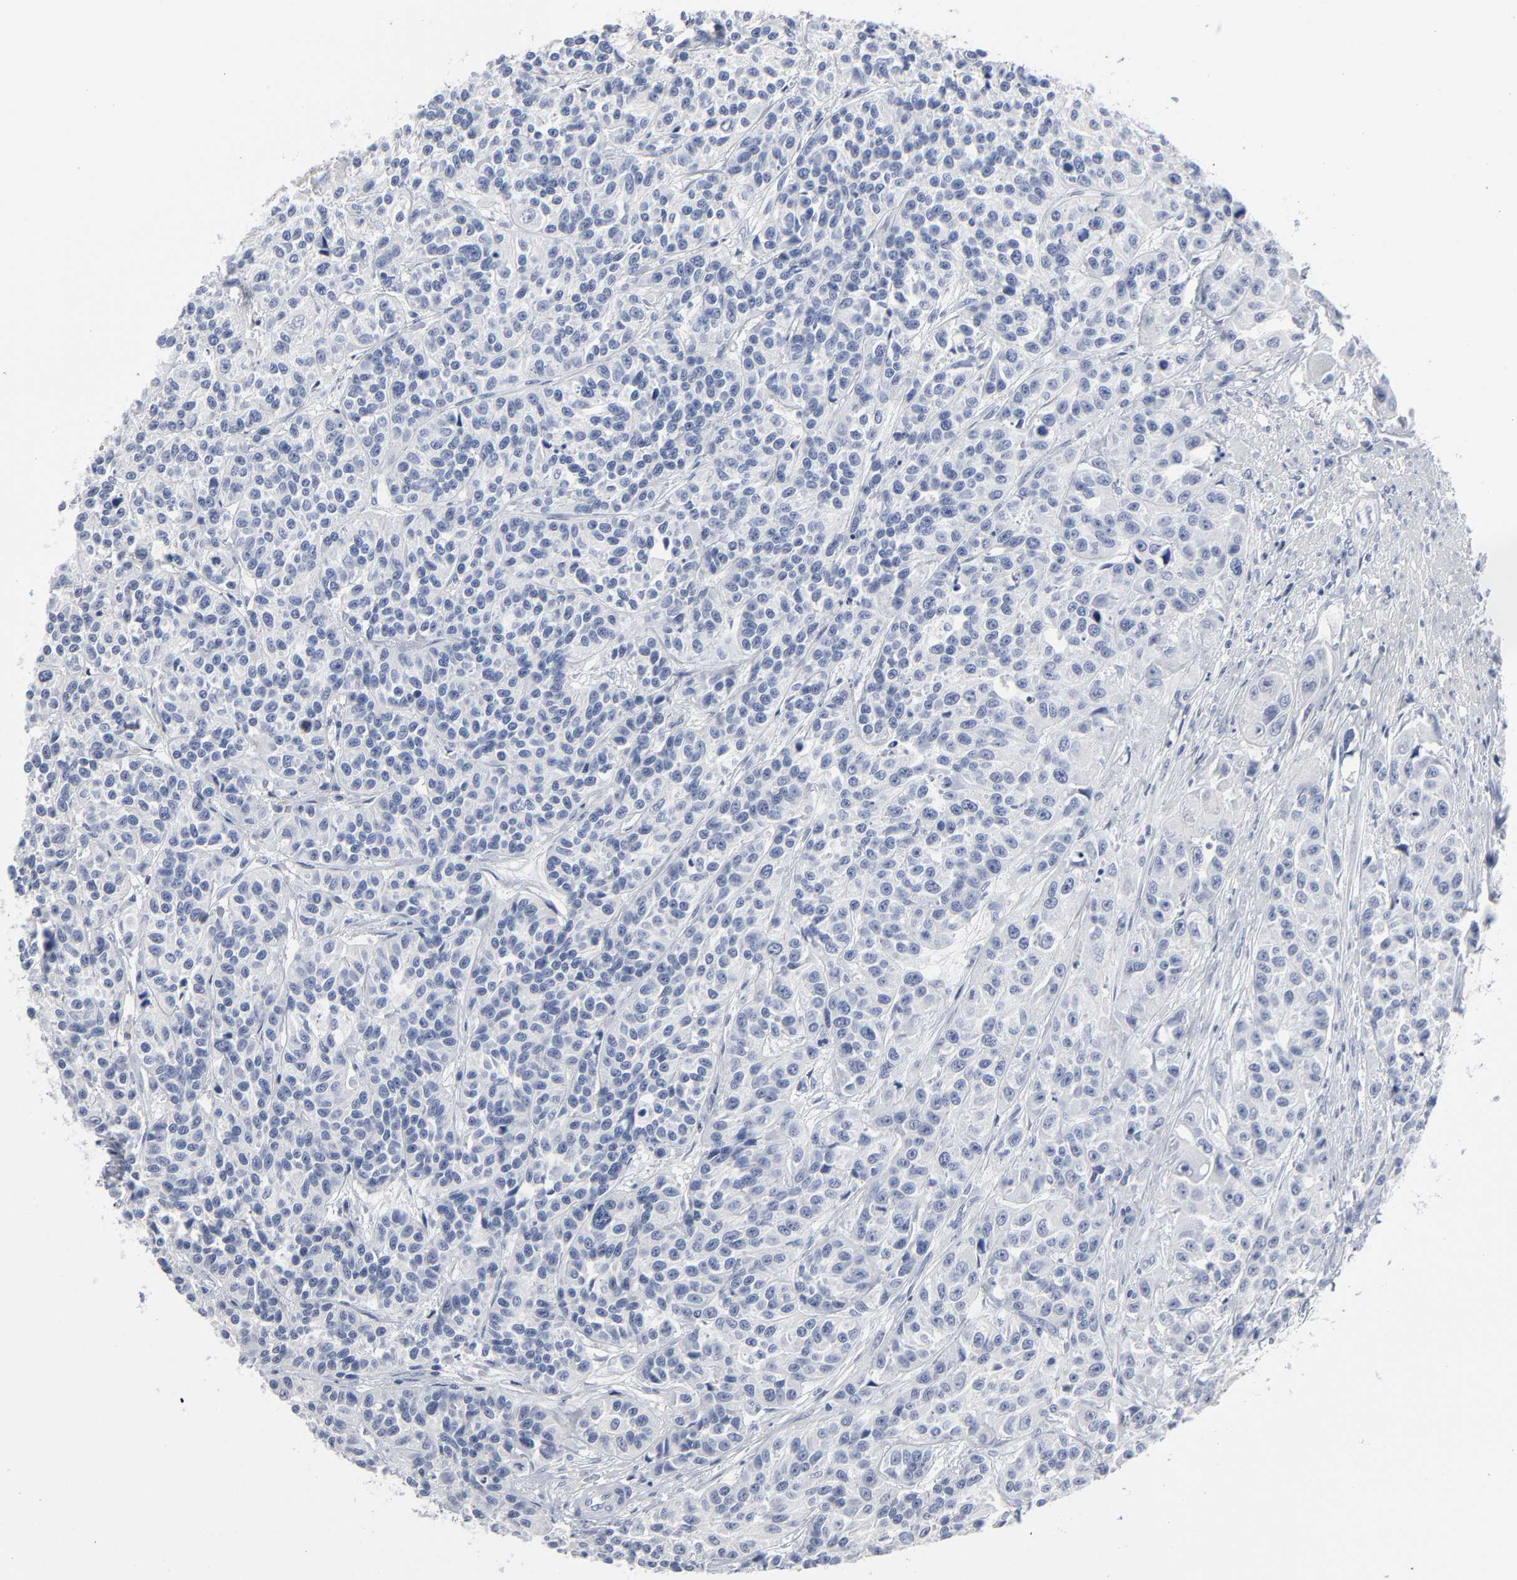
{"staining": {"intensity": "negative", "quantity": "none", "location": "none"}, "tissue": "urothelial cancer", "cell_type": "Tumor cells", "image_type": "cancer", "snomed": [{"axis": "morphology", "description": "Urothelial carcinoma, High grade"}, {"axis": "topography", "description": "Urinary bladder"}], "caption": "Immunohistochemistry (IHC) of urothelial cancer displays no positivity in tumor cells.", "gene": "PAGE1", "patient": {"sex": "female", "age": 81}}